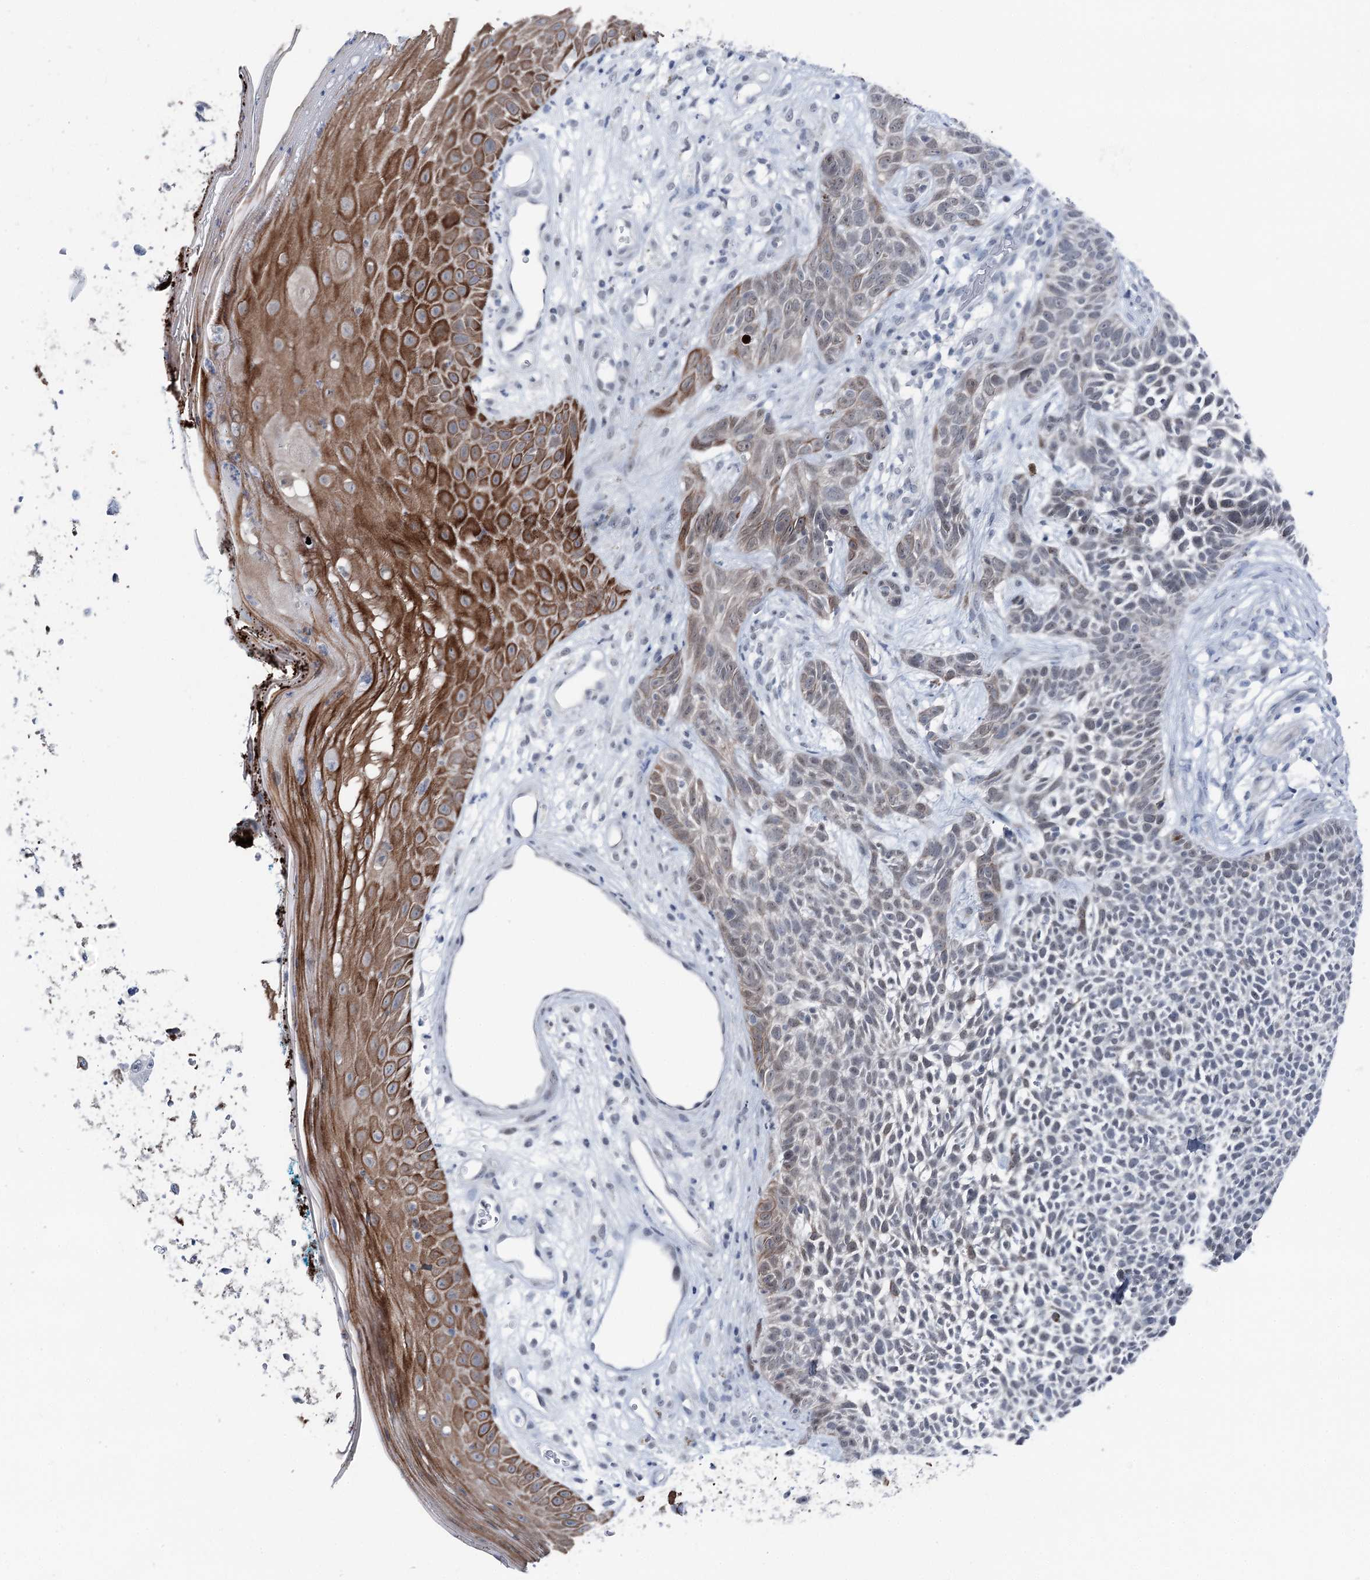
{"staining": {"intensity": "moderate", "quantity": "<25%", "location": "cytoplasmic/membranous"}, "tissue": "skin cancer", "cell_type": "Tumor cells", "image_type": "cancer", "snomed": [{"axis": "morphology", "description": "Basal cell carcinoma"}, {"axis": "topography", "description": "Skin"}], "caption": "Moderate cytoplasmic/membranous expression for a protein is present in about <25% of tumor cells of basal cell carcinoma (skin) using immunohistochemistry.", "gene": "STEEP1", "patient": {"sex": "female", "age": 84}}